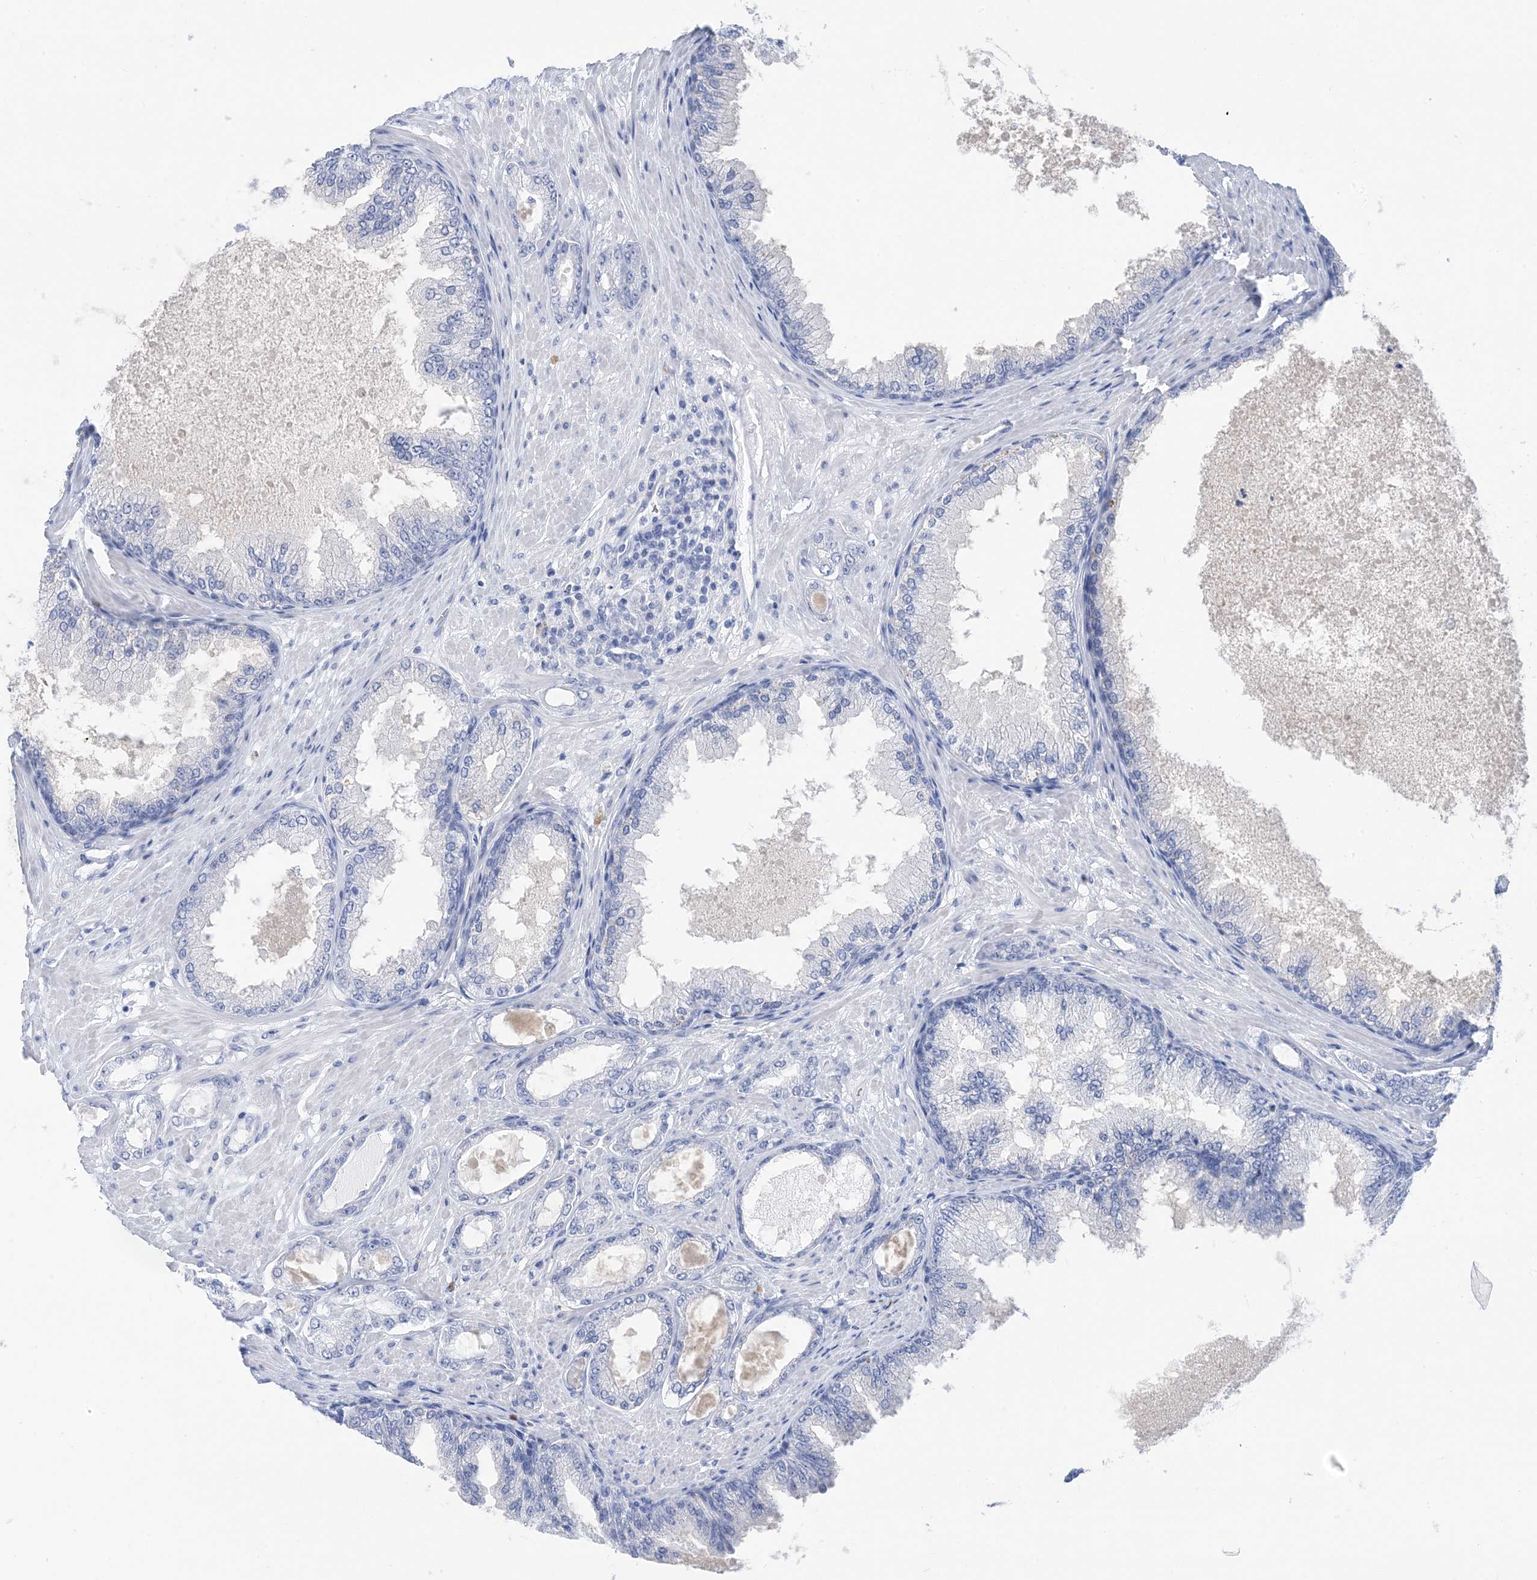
{"staining": {"intensity": "negative", "quantity": "none", "location": "none"}, "tissue": "prostate cancer", "cell_type": "Tumor cells", "image_type": "cancer", "snomed": [{"axis": "morphology", "description": "Adenocarcinoma, Low grade"}, {"axis": "topography", "description": "Prostate"}], "caption": "A high-resolution image shows immunohistochemistry staining of low-grade adenocarcinoma (prostate), which shows no significant positivity in tumor cells.", "gene": "SH3YL1", "patient": {"sex": "male", "age": 63}}